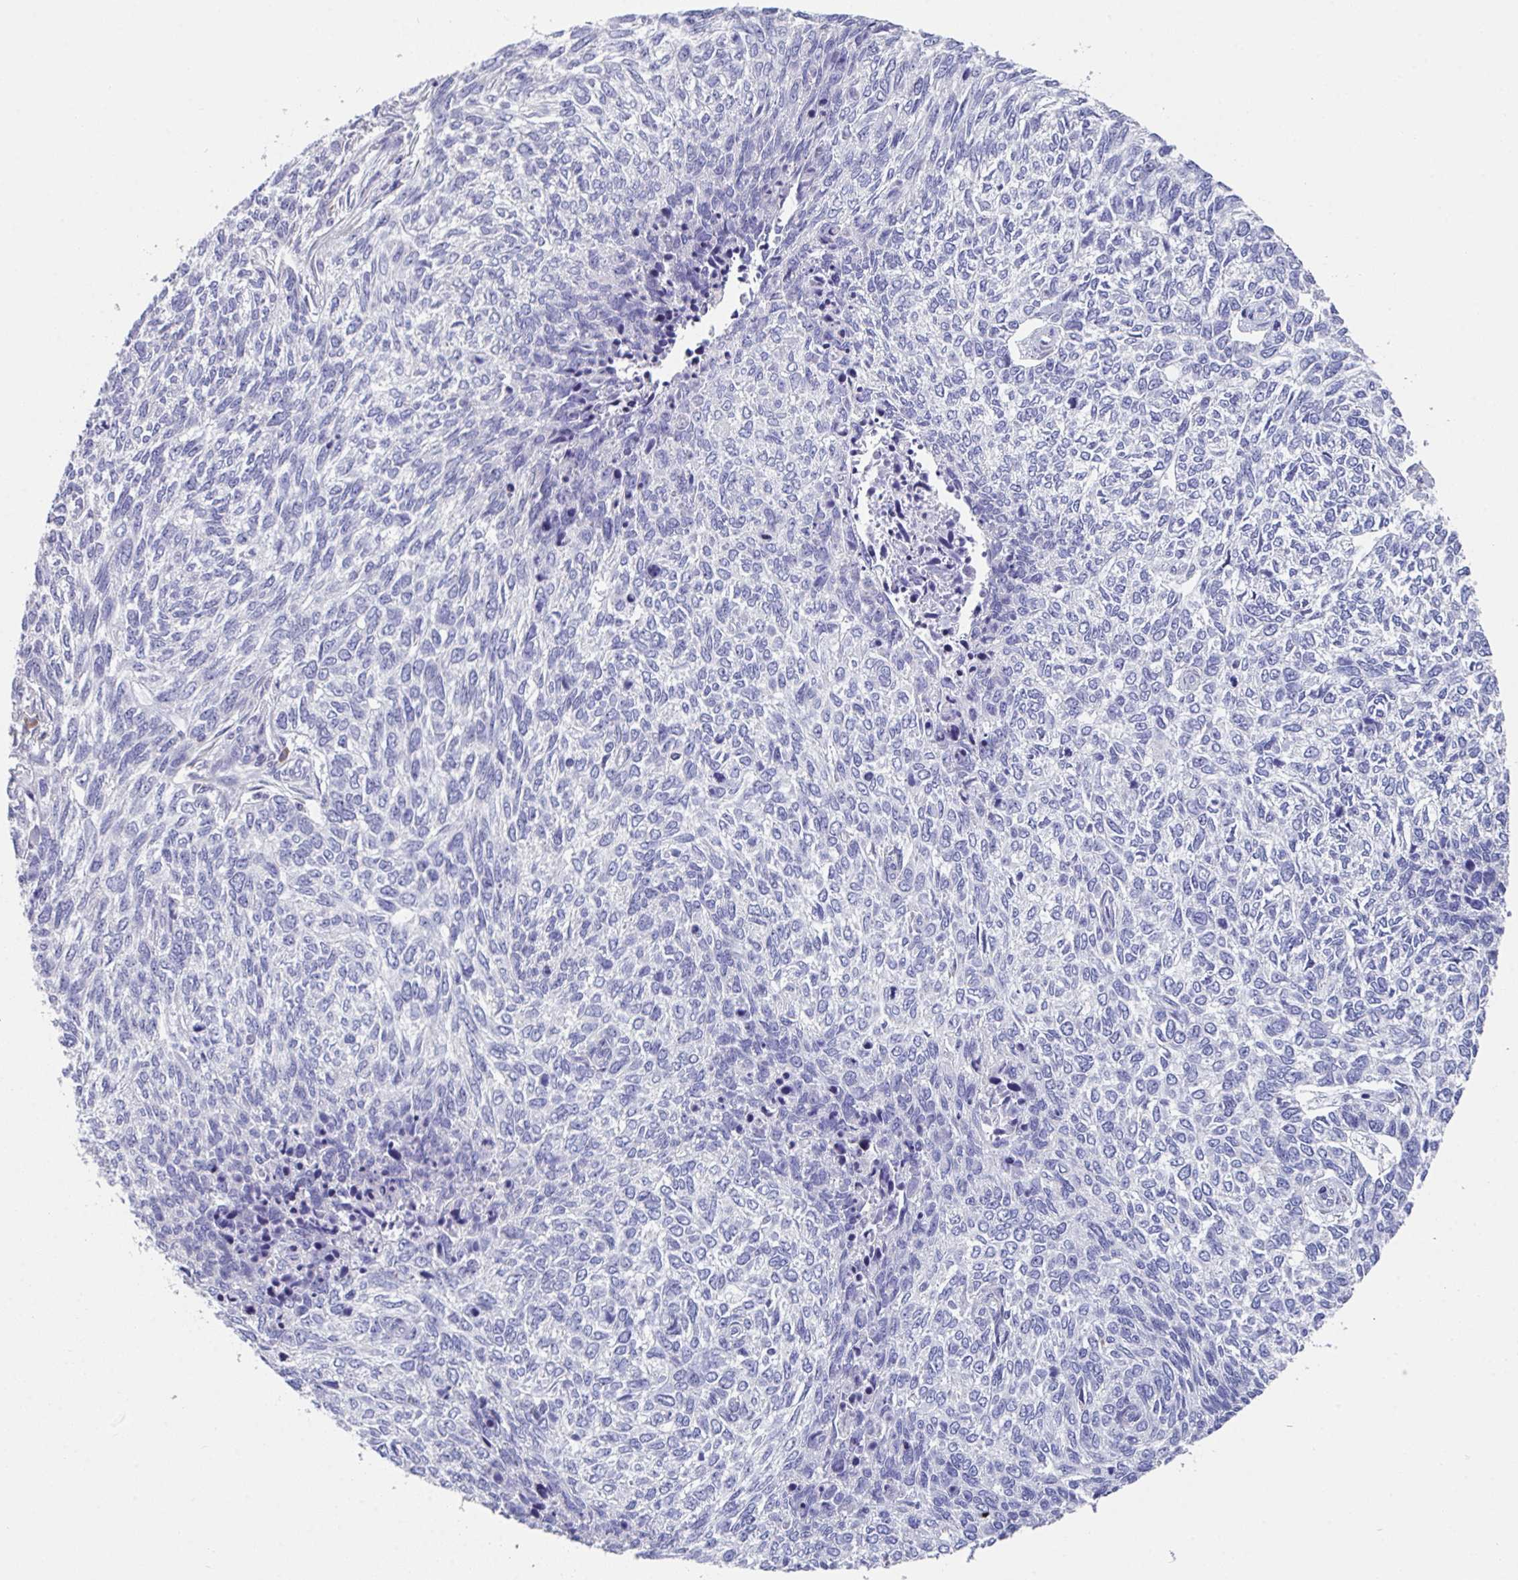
{"staining": {"intensity": "negative", "quantity": "none", "location": "none"}, "tissue": "skin cancer", "cell_type": "Tumor cells", "image_type": "cancer", "snomed": [{"axis": "morphology", "description": "Basal cell carcinoma"}, {"axis": "topography", "description": "Skin"}], "caption": "Skin basal cell carcinoma stained for a protein using immunohistochemistry shows no positivity tumor cells.", "gene": "LRRC58", "patient": {"sex": "female", "age": 65}}